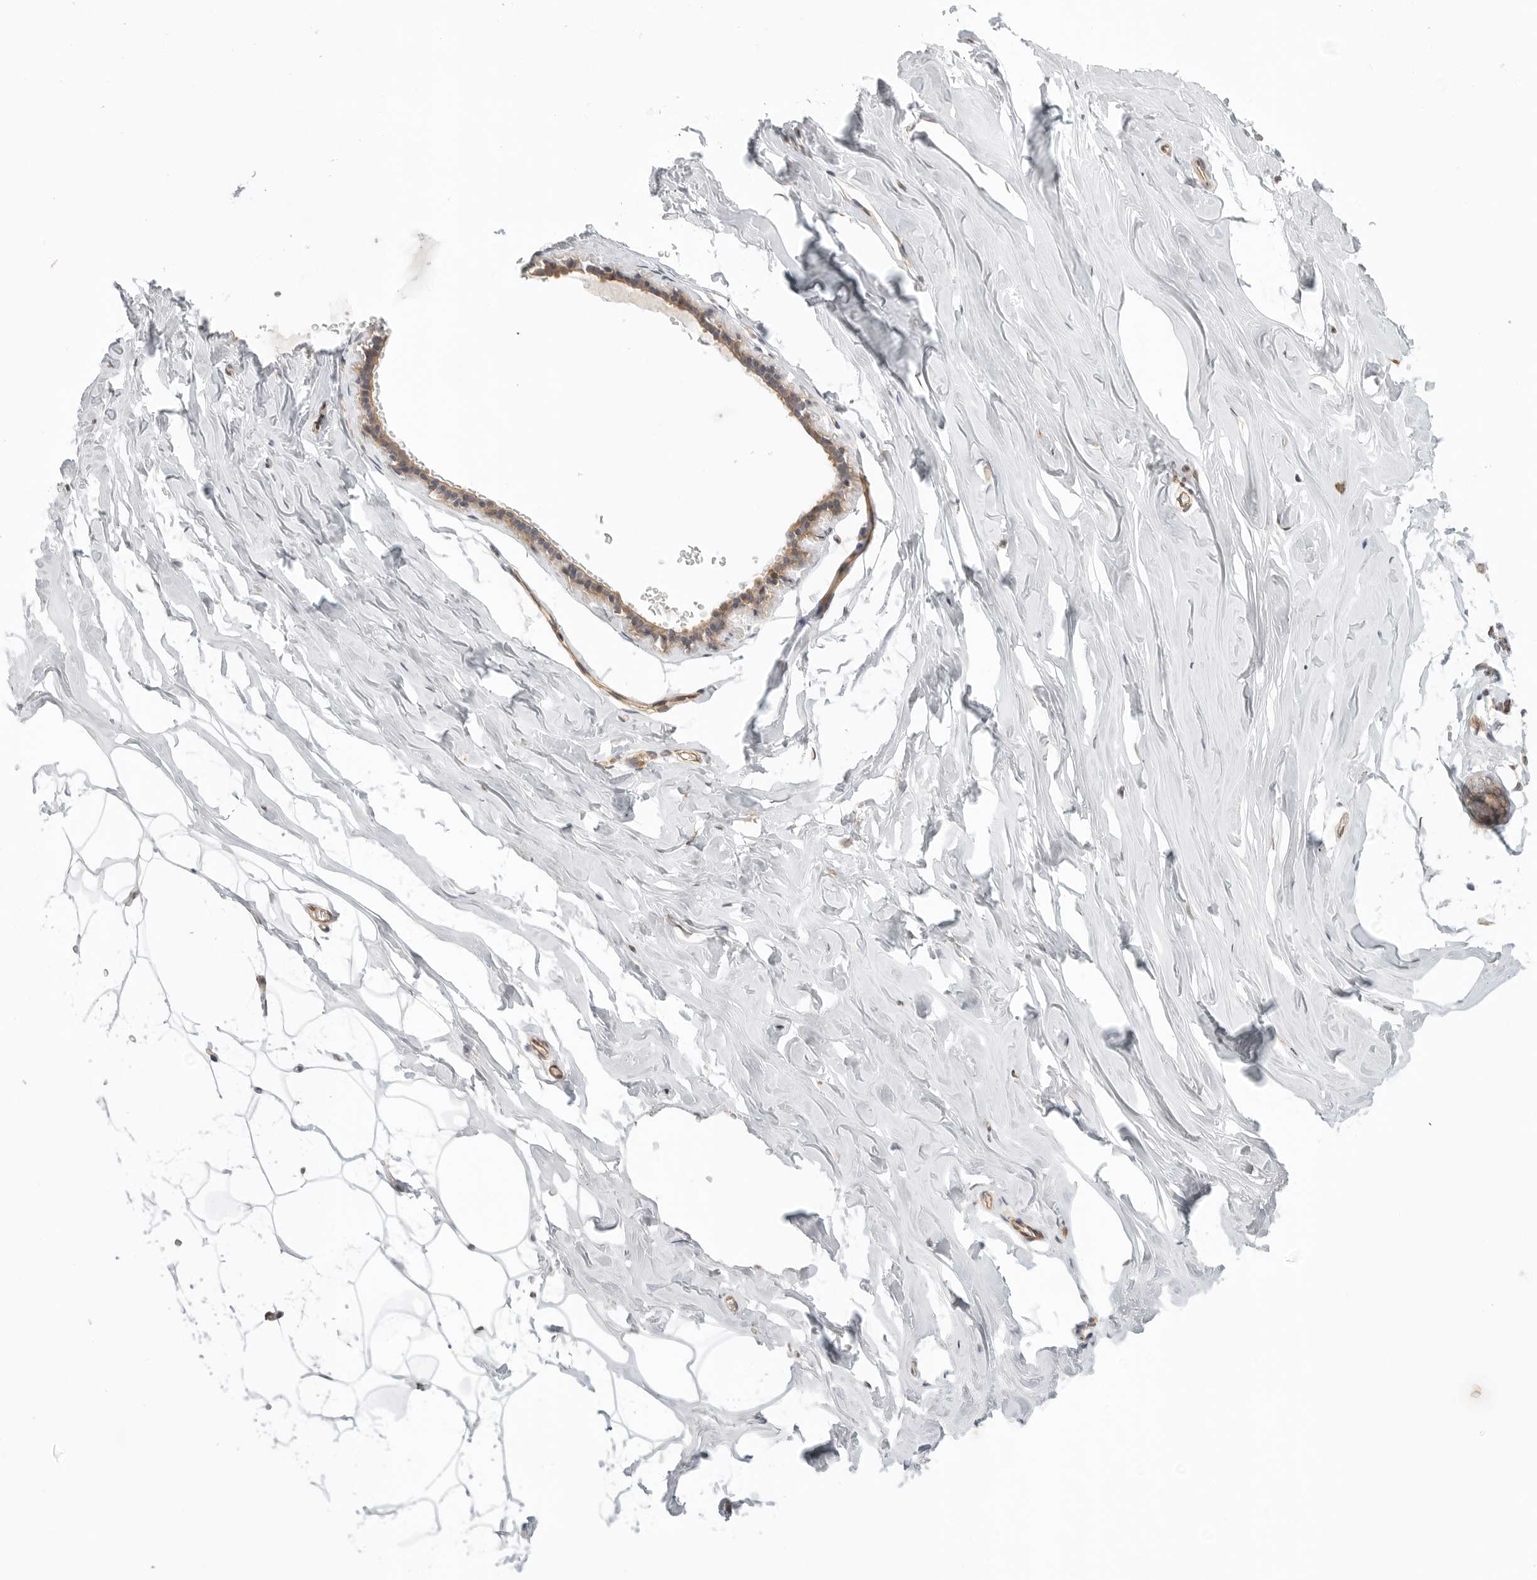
{"staining": {"intensity": "negative", "quantity": "none", "location": "none"}, "tissue": "adipose tissue", "cell_type": "Adipocytes", "image_type": "normal", "snomed": [{"axis": "morphology", "description": "Normal tissue, NOS"}, {"axis": "morphology", "description": "Fibrosis, NOS"}, {"axis": "topography", "description": "Breast"}, {"axis": "topography", "description": "Adipose tissue"}], "caption": "A micrograph of adipose tissue stained for a protein displays no brown staining in adipocytes. The staining was performed using DAB to visualize the protein expression in brown, while the nuclei were stained in blue with hematoxylin (Magnification: 20x).", "gene": "ATOH7", "patient": {"sex": "female", "age": 39}}